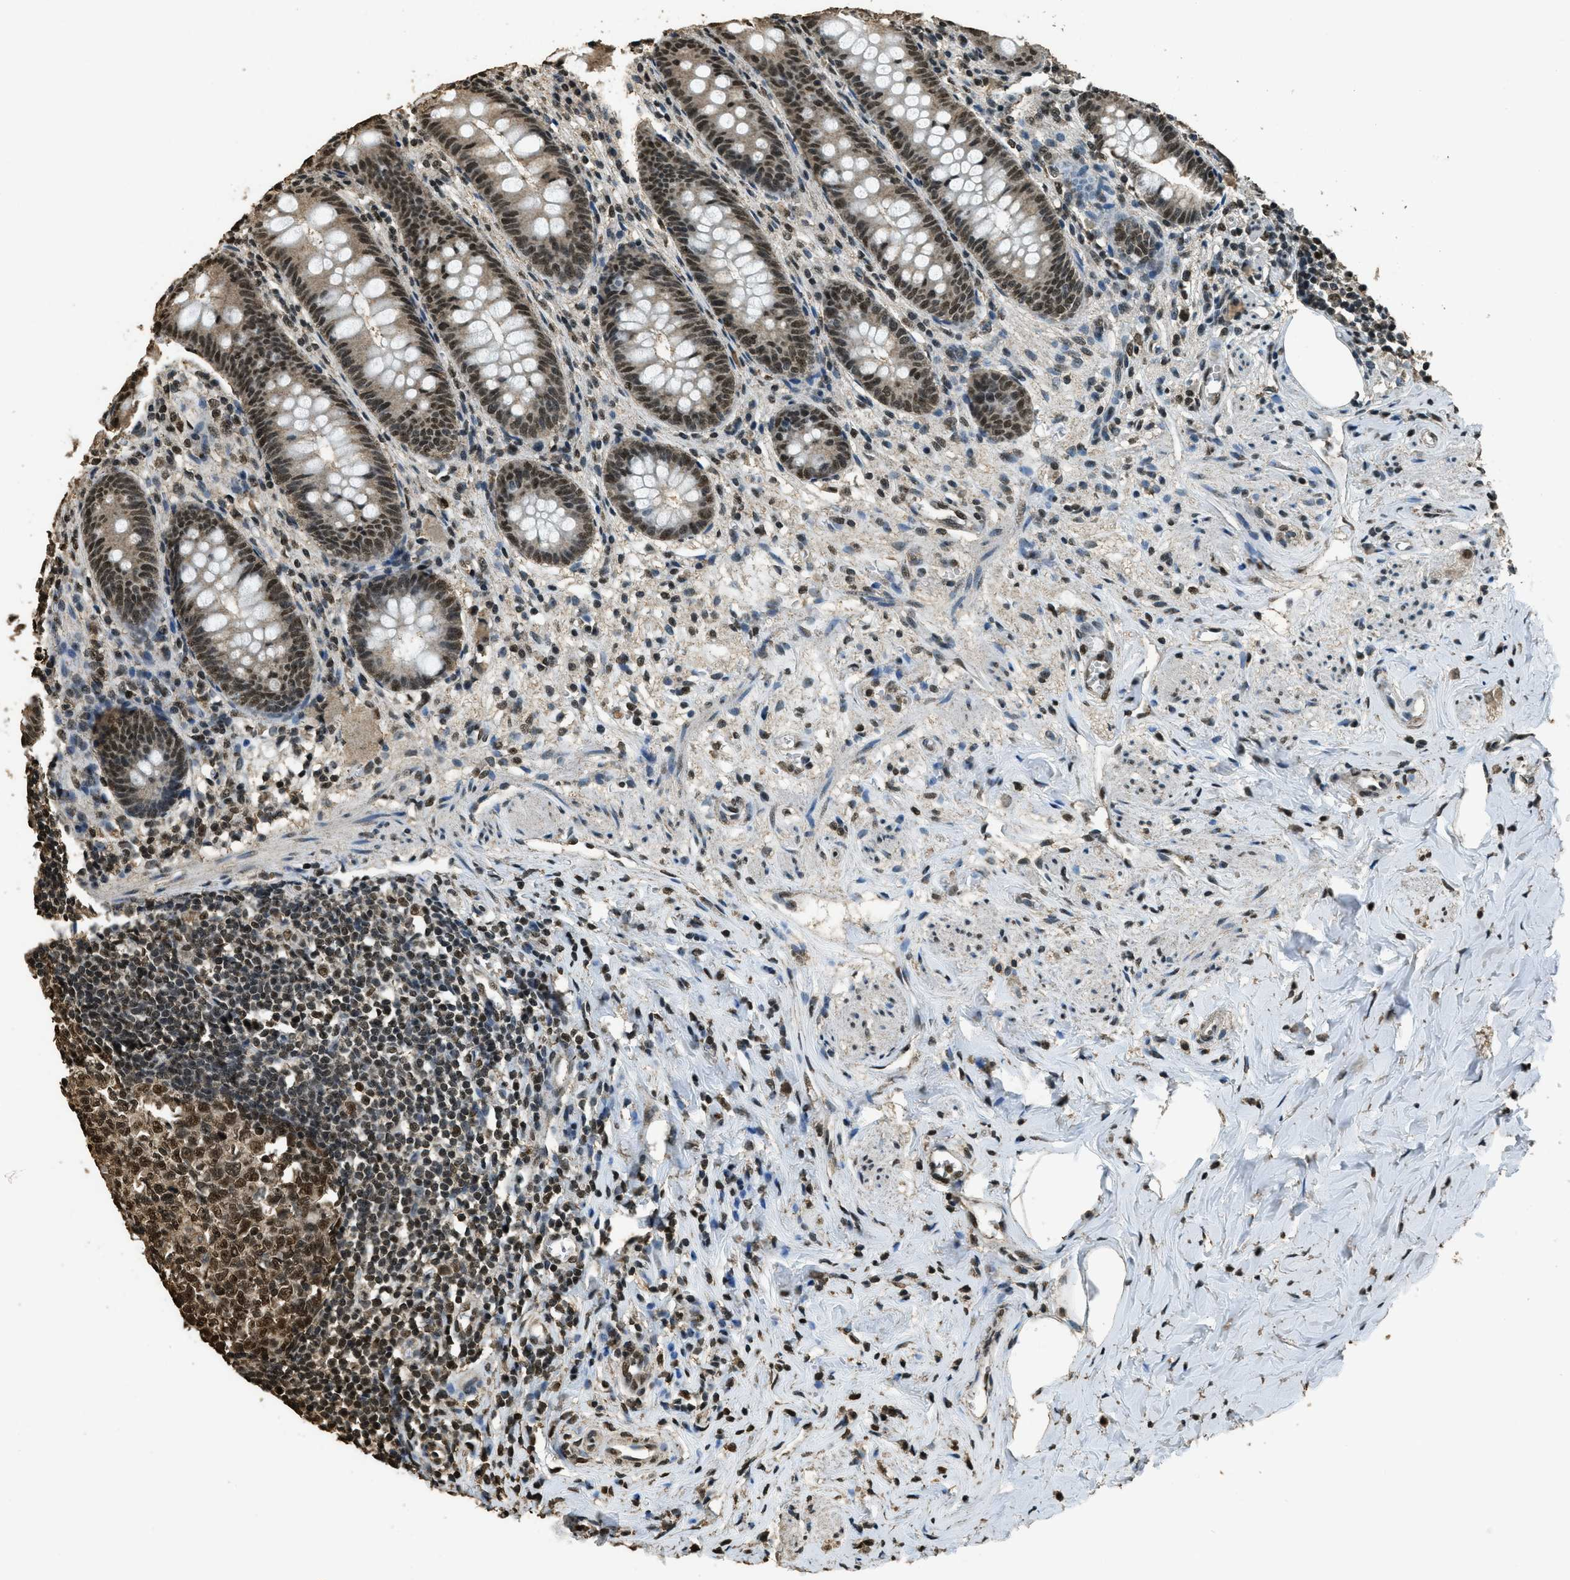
{"staining": {"intensity": "strong", "quantity": ">75%", "location": "nuclear"}, "tissue": "appendix", "cell_type": "Glandular cells", "image_type": "normal", "snomed": [{"axis": "morphology", "description": "Normal tissue, NOS"}, {"axis": "topography", "description": "Appendix"}], "caption": "This histopathology image displays IHC staining of normal human appendix, with high strong nuclear positivity in about >75% of glandular cells.", "gene": "MYB", "patient": {"sex": "male", "age": 56}}